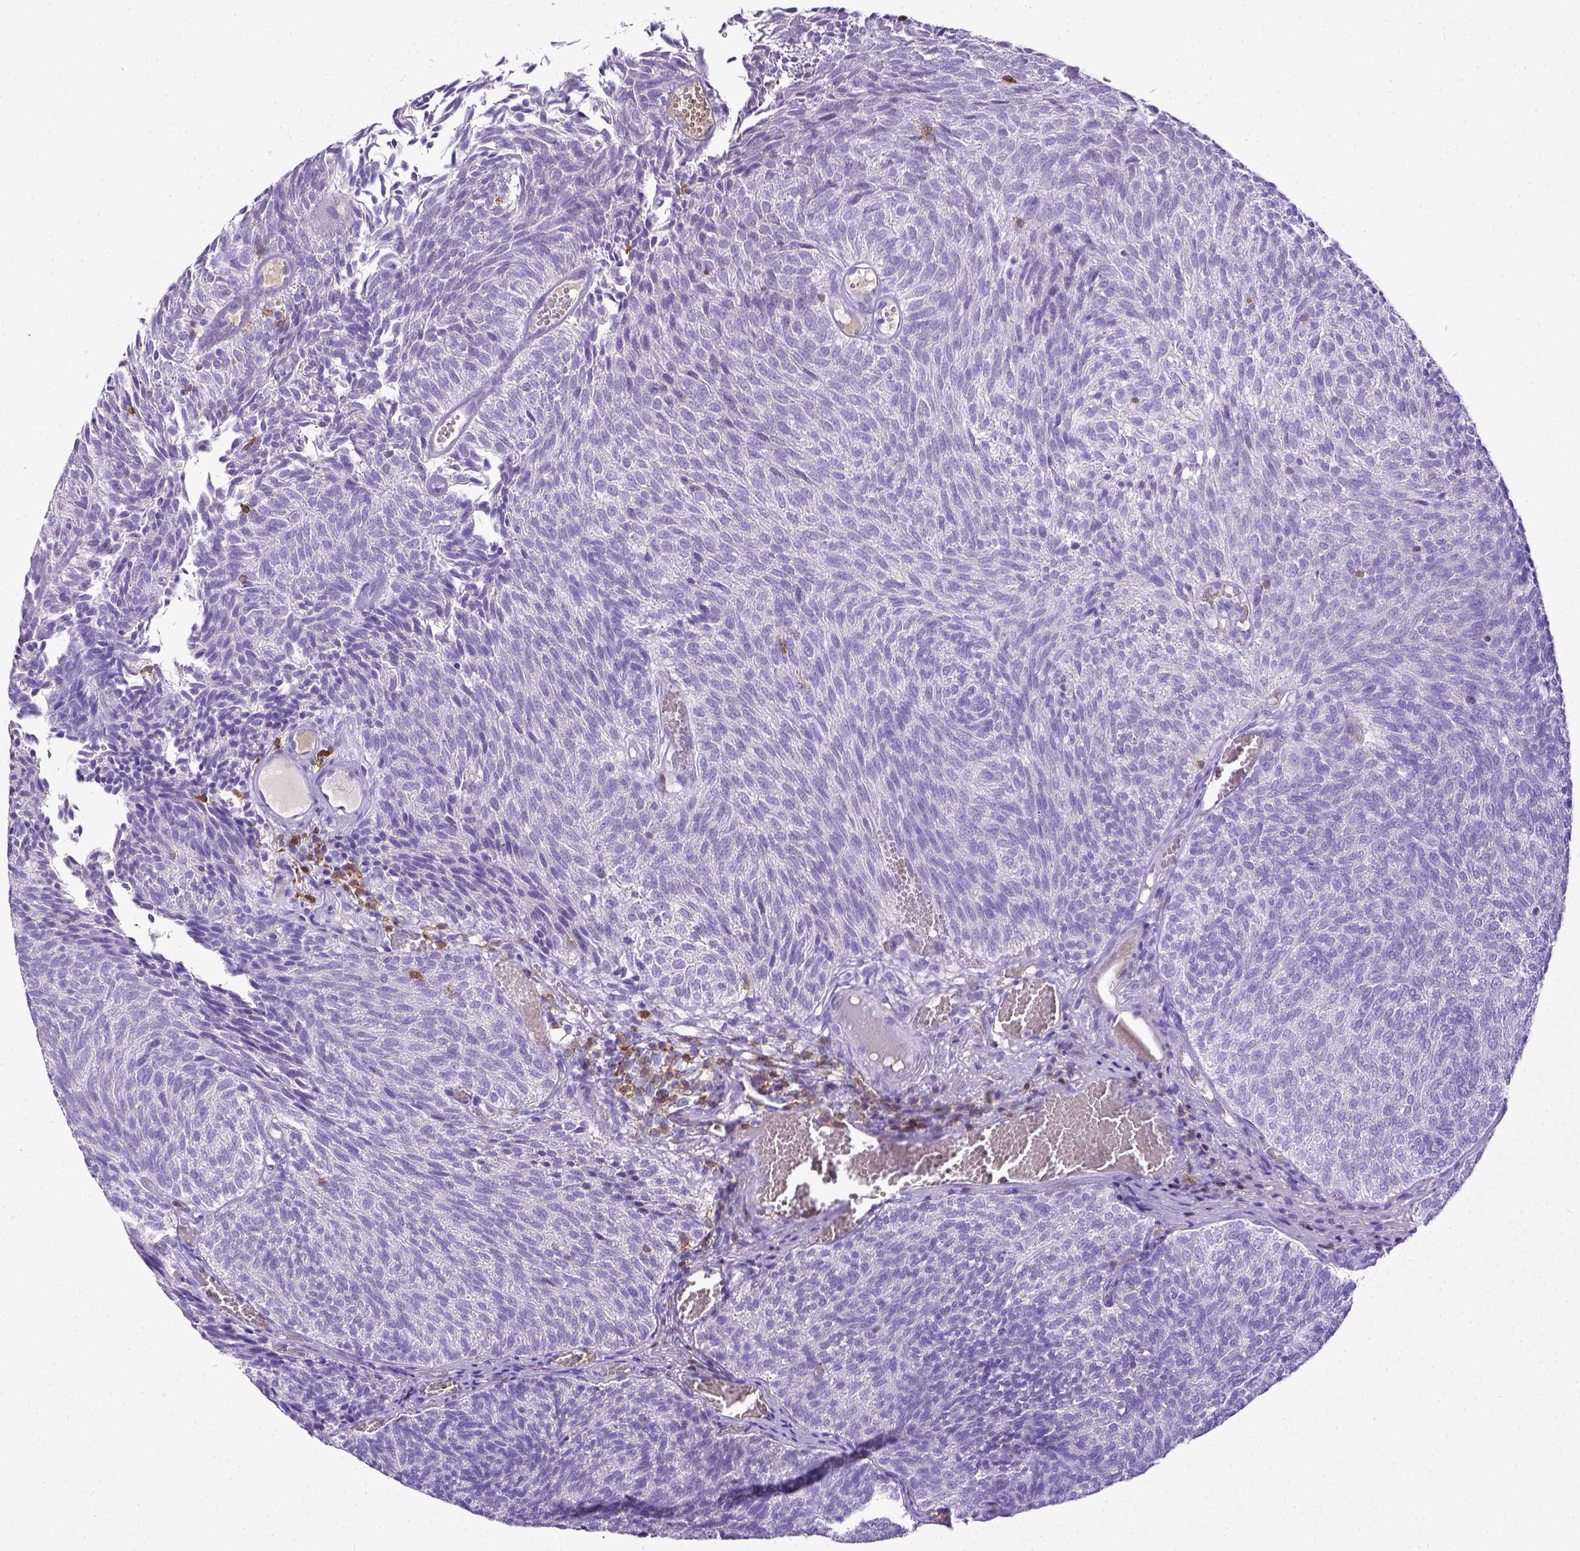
{"staining": {"intensity": "negative", "quantity": "none", "location": "none"}, "tissue": "urothelial cancer", "cell_type": "Tumor cells", "image_type": "cancer", "snomed": [{"axis": "morphology", "description": "Urothelial carcinoma, Low grade"}, {"axis": "topography", "description": "Urinary bladder"}], "caption": "DAB immunohistochemical staining of low-grade urothelial carcinoma displays no significant positivity in tumor cells.", "gene": "CD3E", "patient": {"sex": "male", "age": 77}}